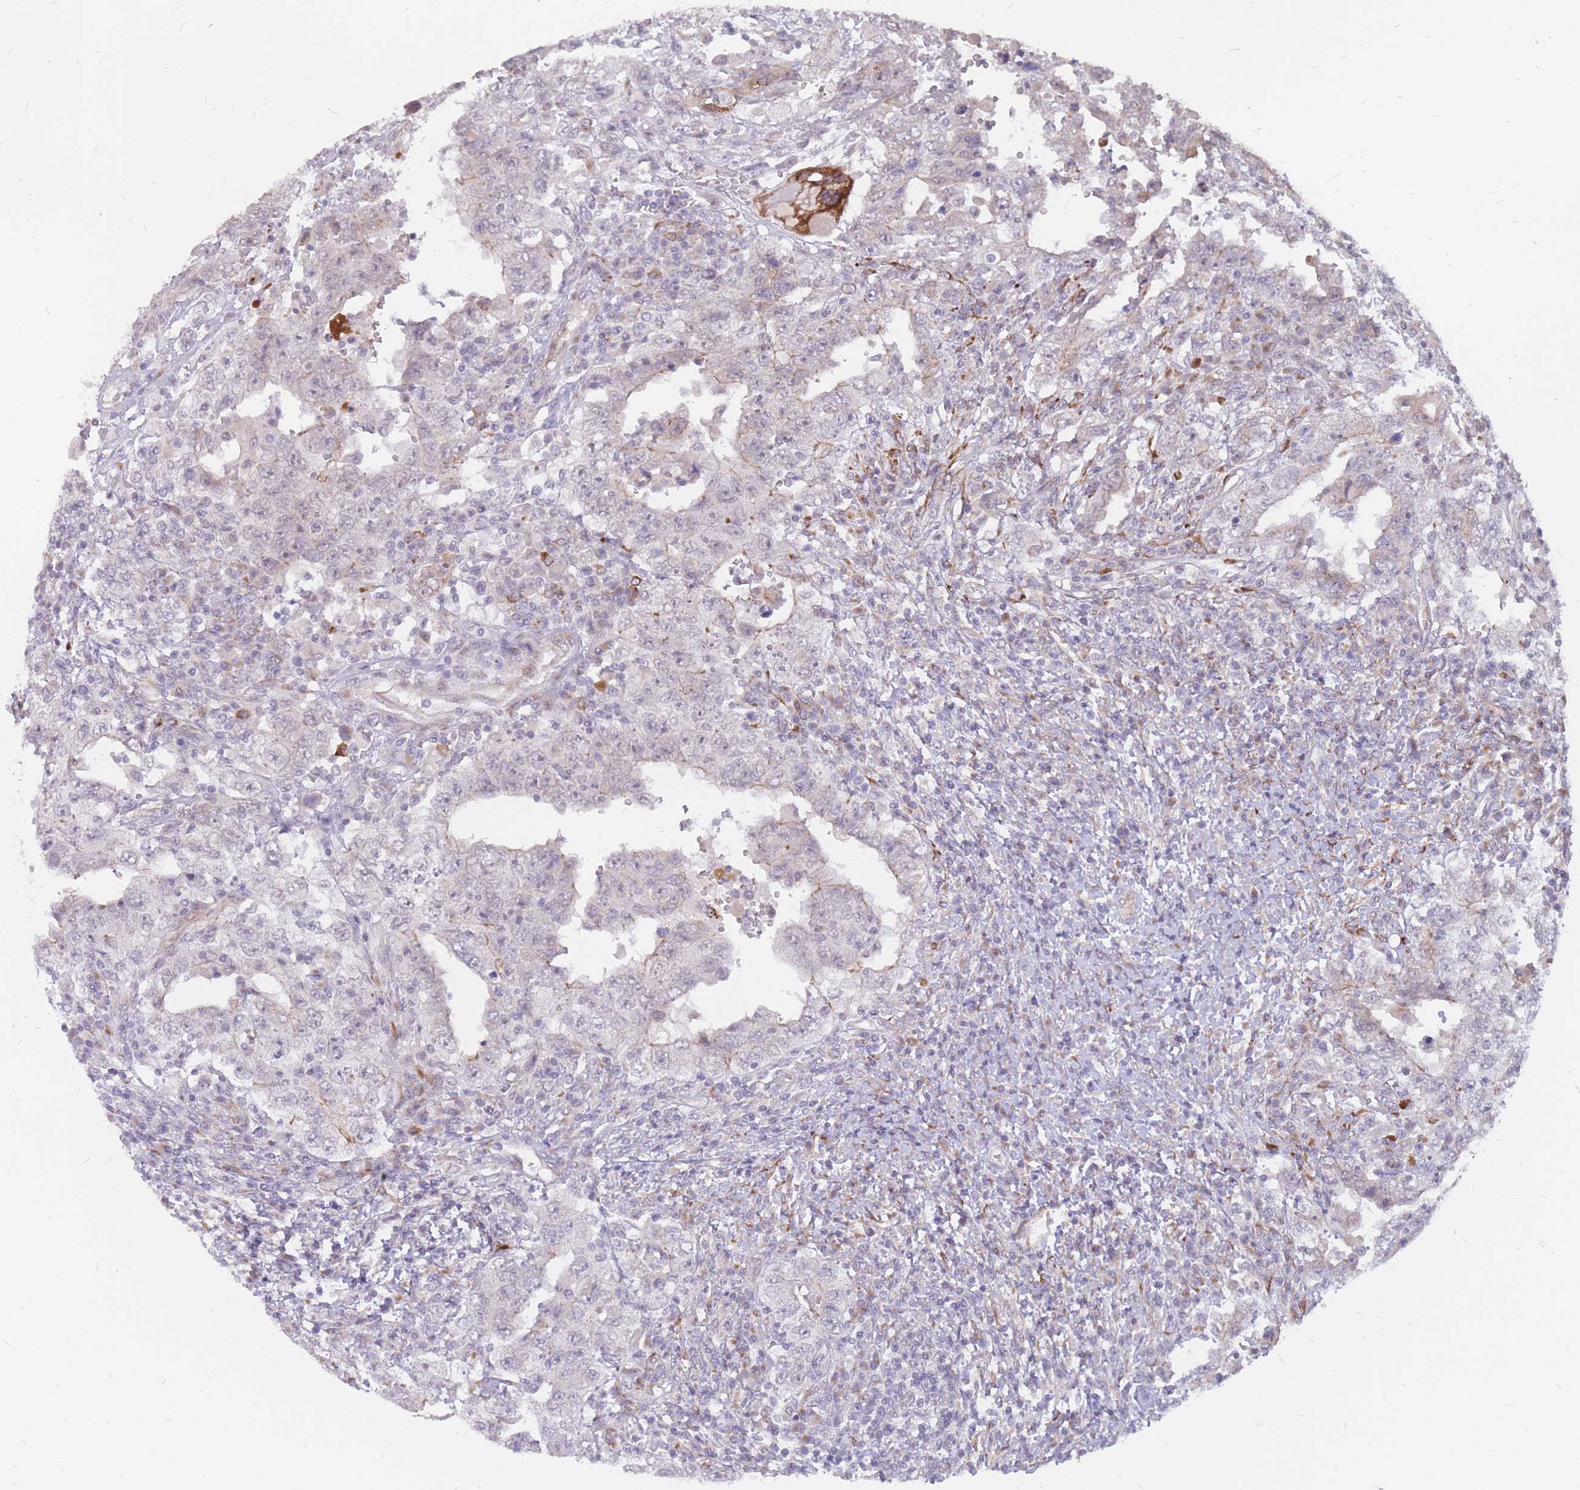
{"staining": {"intensity": "strong", "quantity": "<25%", "location": "cytoplasmic/membranous"}, "tissue": "testis cancer", "cell_type": "Tumor cells", "image_type": "cancer", "snomed": [{"axis": "morphology", "description": "Carcinoma, Embryonal, NOS"}, {"axis": "topography", "description": "Testis"}], "caption": "Brown immunohistochemical staining in human embryonal carcinoma (testis) demonstrates strong cytoplasmic/membranous expression in about <25% of tumor cells.", "gene": "ADD2", "patient": {"sex": "male", "age": 26}}